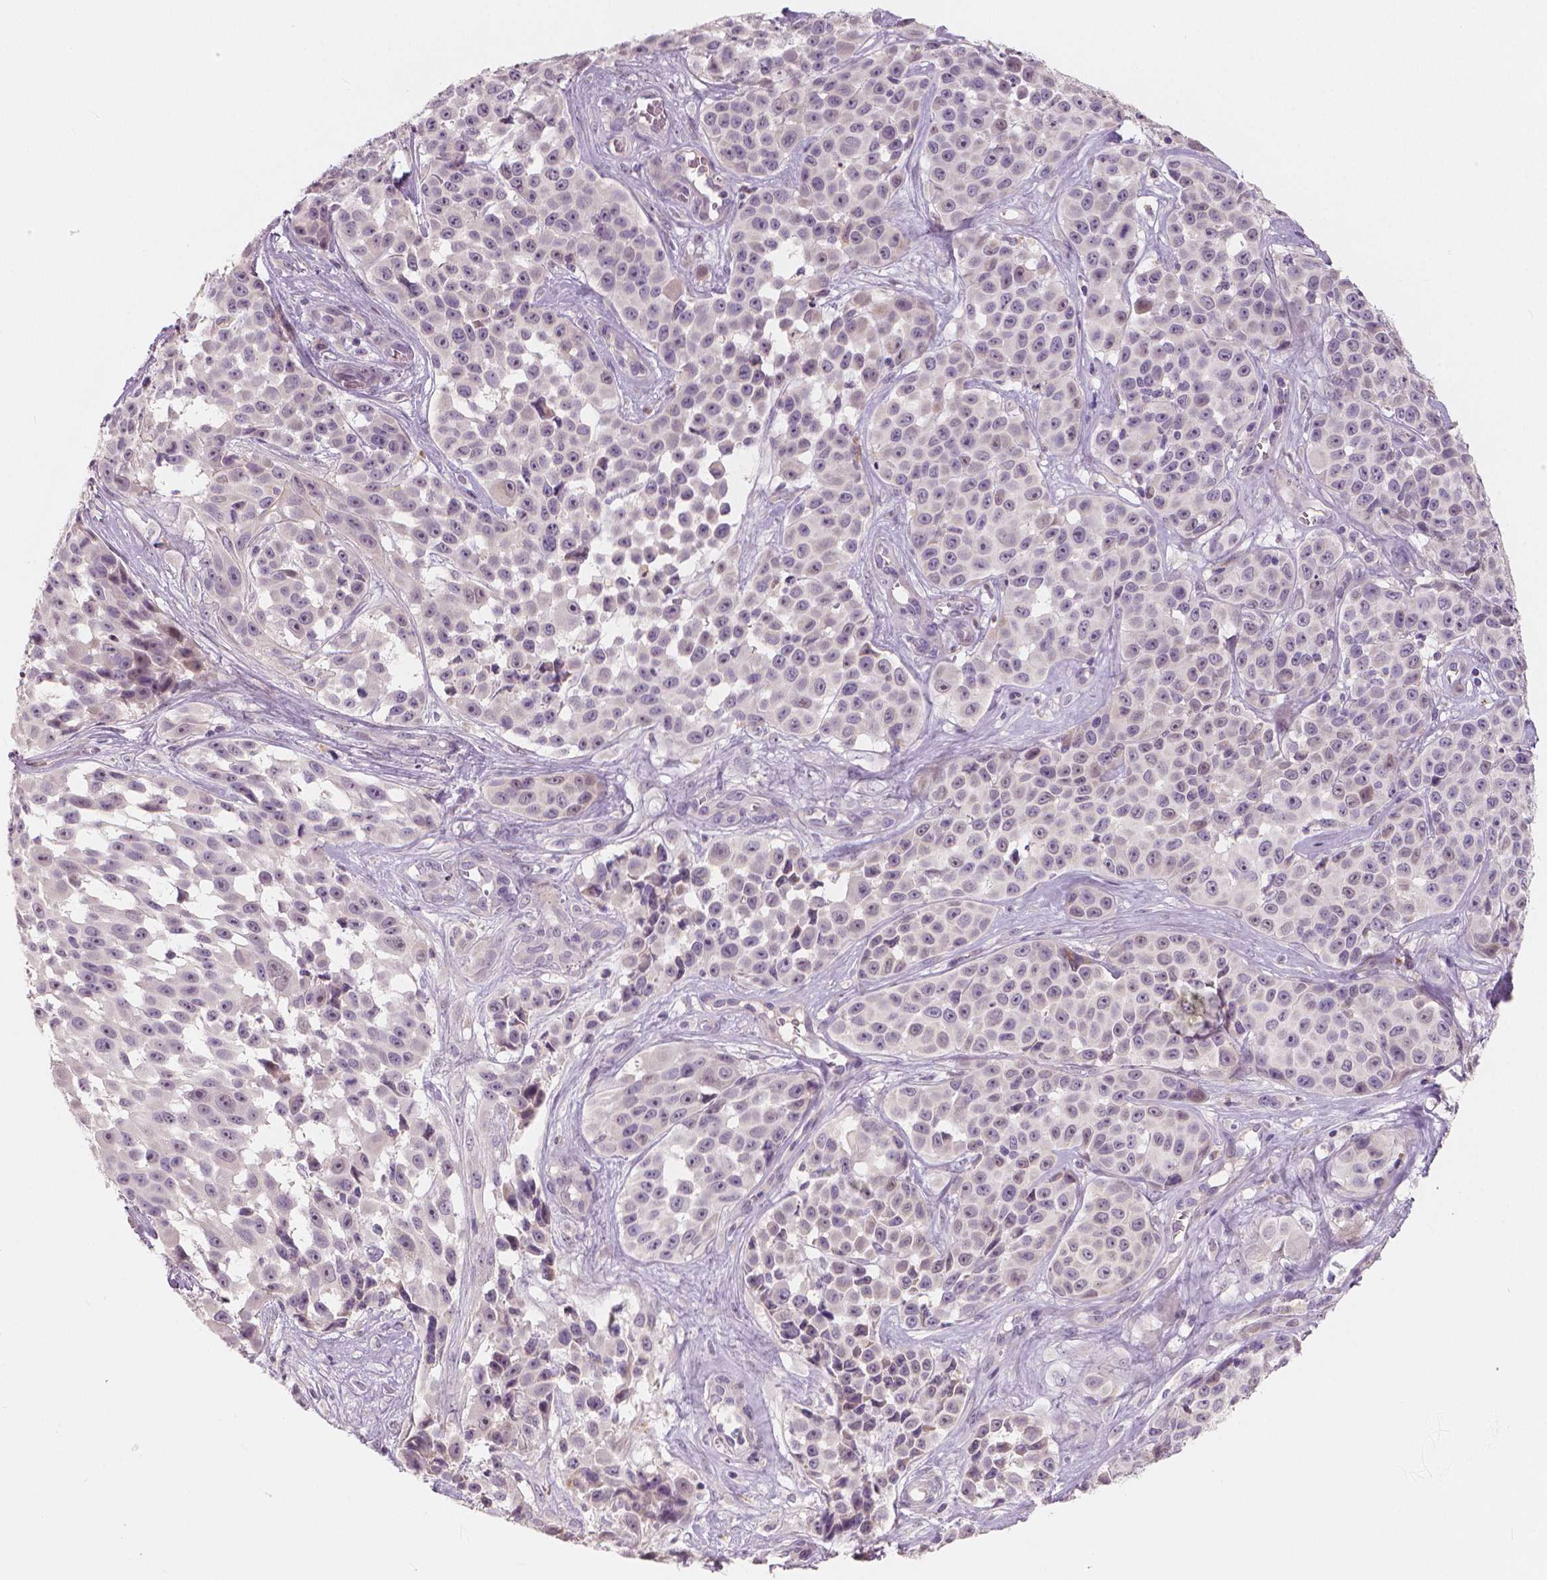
{"staining": {"intensity": "negative", "quantity": "none", "location": "none"}, "tissue": "melanoma", "cell_type": "Tumor cells", "image_type": "cancer", "snomed": [{"axis": "morphology", "description": "Malignant melanoma, NOS"}, {"axis": "topography", "description": "Skin"}], "caption": "A high-resolution histopathology image shows IHC staining of malignant melanoma, which demonstrates no significant staining in tumor cells.", "gene": "RNASE7", "patient": {"sex": "female", "age": 88}}